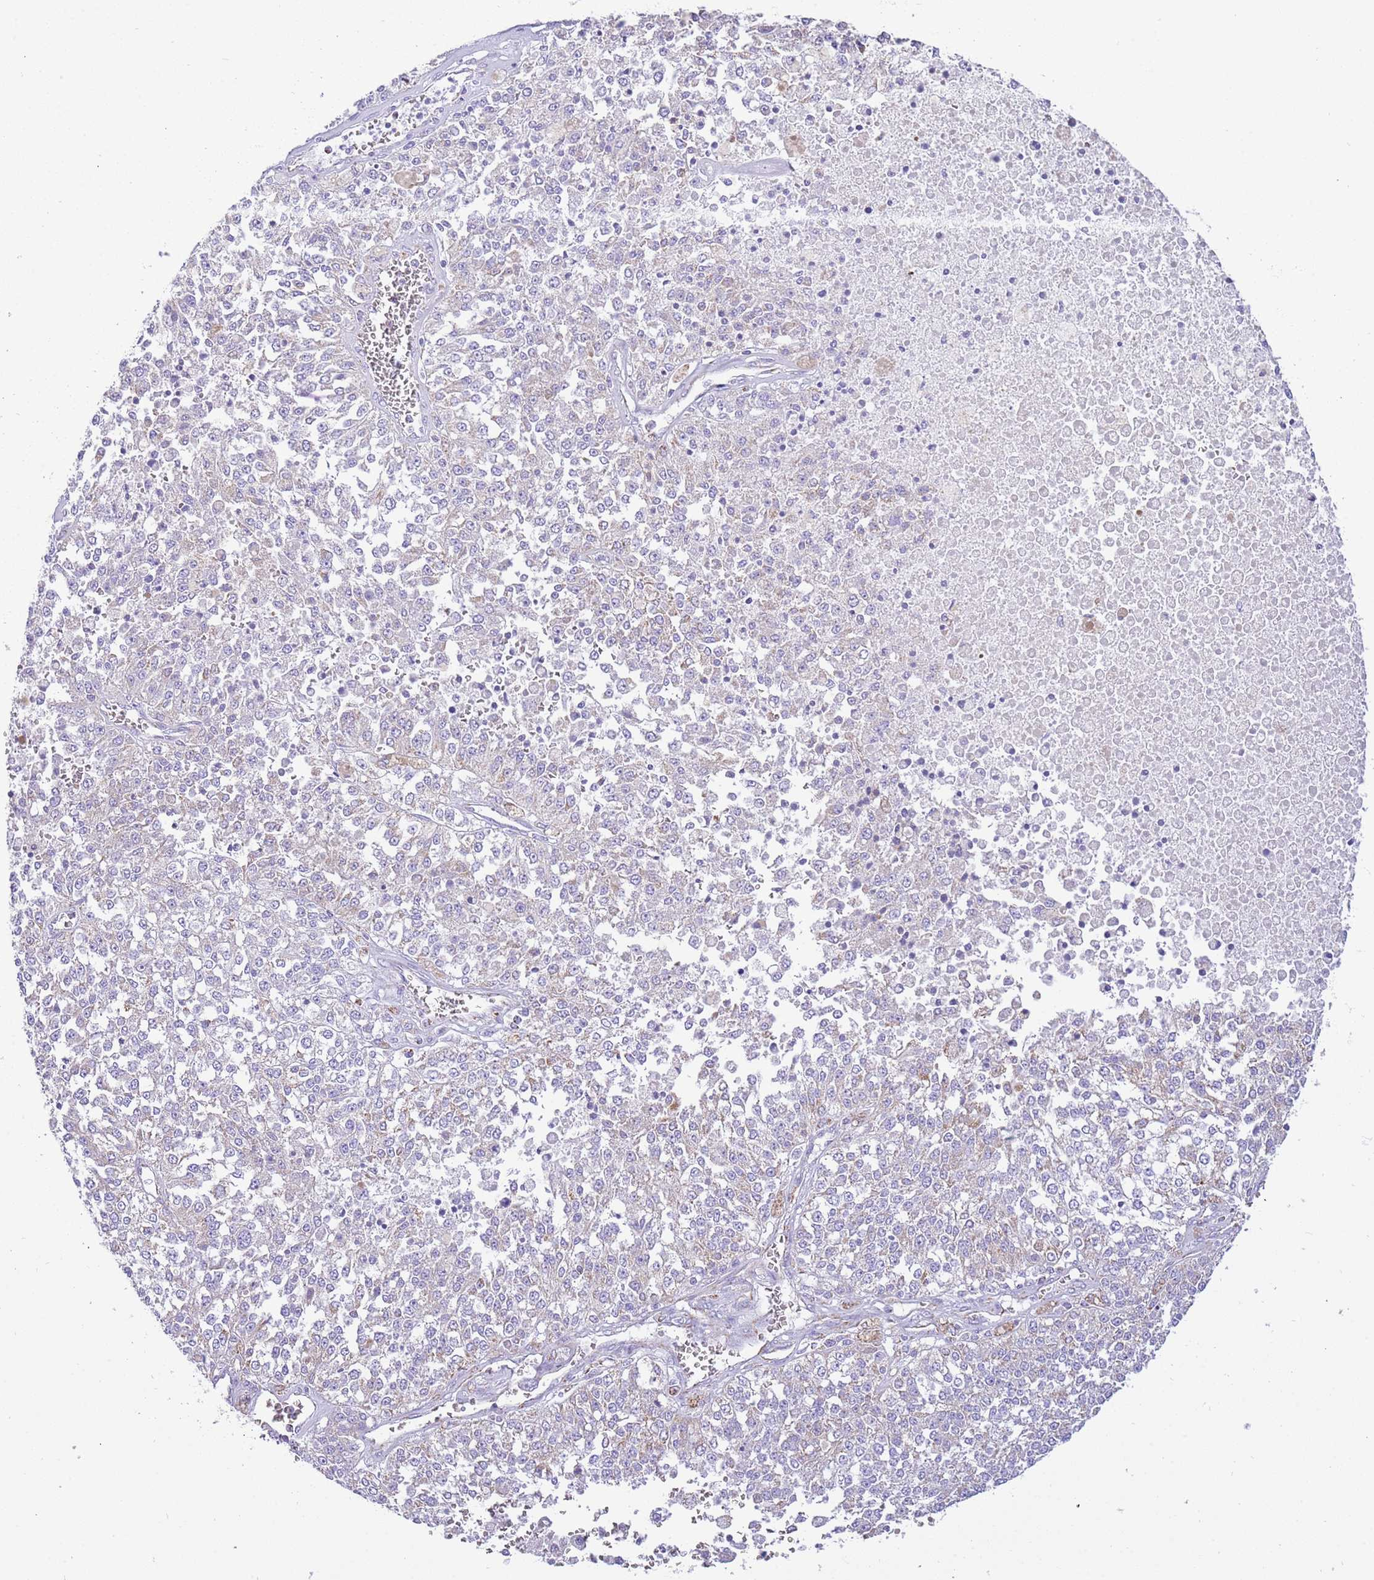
{"staining": {"intensity": "negative", "quantity": "none", "location": "none"}, "tissue": "melanoma", "cell_type": "Tumor cells", "image_type": "cancer", "snomed": [{"axis": "morphology", "description": "Malignant melanoma, NOS"}, {"axis": "topography", "description": "Skin"}], "caption": "The histopathology image exhibits no staining of tumor cells in melanoma.", "gene": "SUCLG2", "patient": {"sex": "female", "age": 64}}